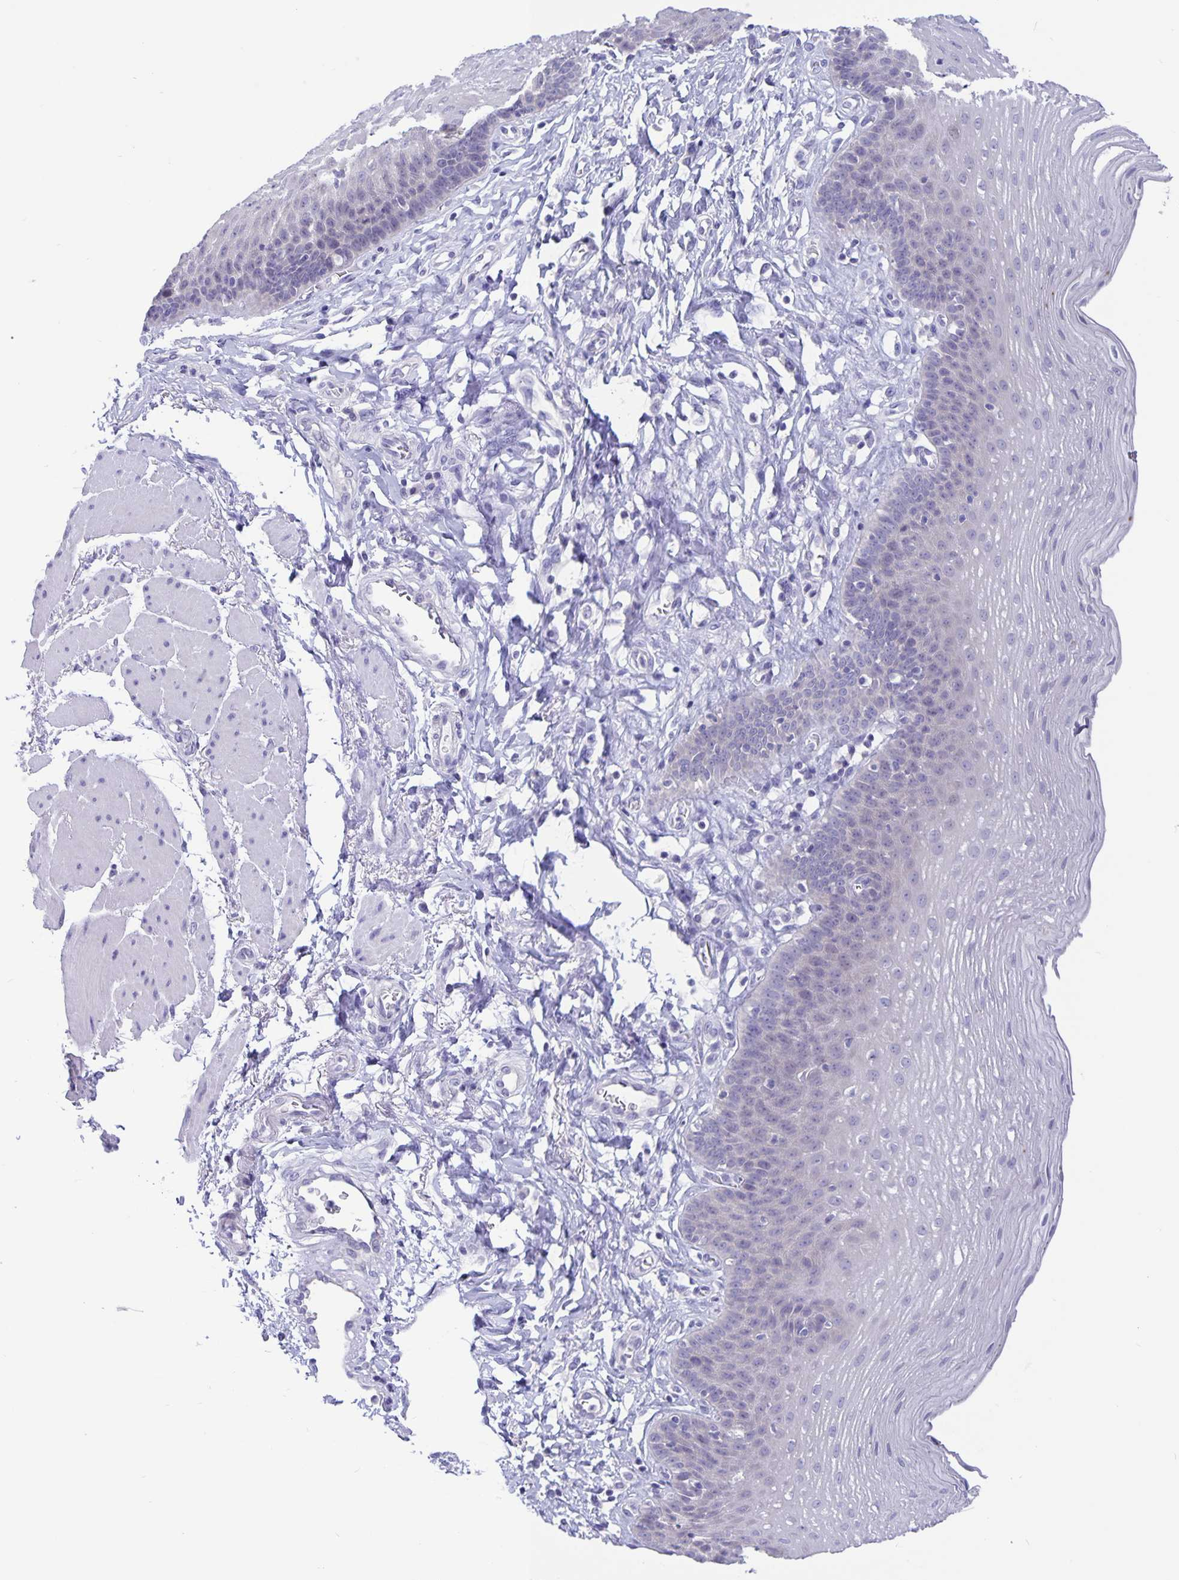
{"staining": {"intensity": "negative", "quantity": "none", "location": "none"}, "tissue": "esophagus", "cell_type": "Squamous epithelial cells", "image_type": "normal", "snomed": [{"axis": "morphology", "description": "Normal tissue, NOS"}, {"axis": "topography", "description": "Esophagus"}], "caption": "This is an immunohistochemistry histopathology image of normal human esophagus. There is no staining in squamous epithelial cells.", "gene": "ERMN", "patient": {"sex": "female", "age": 81}}